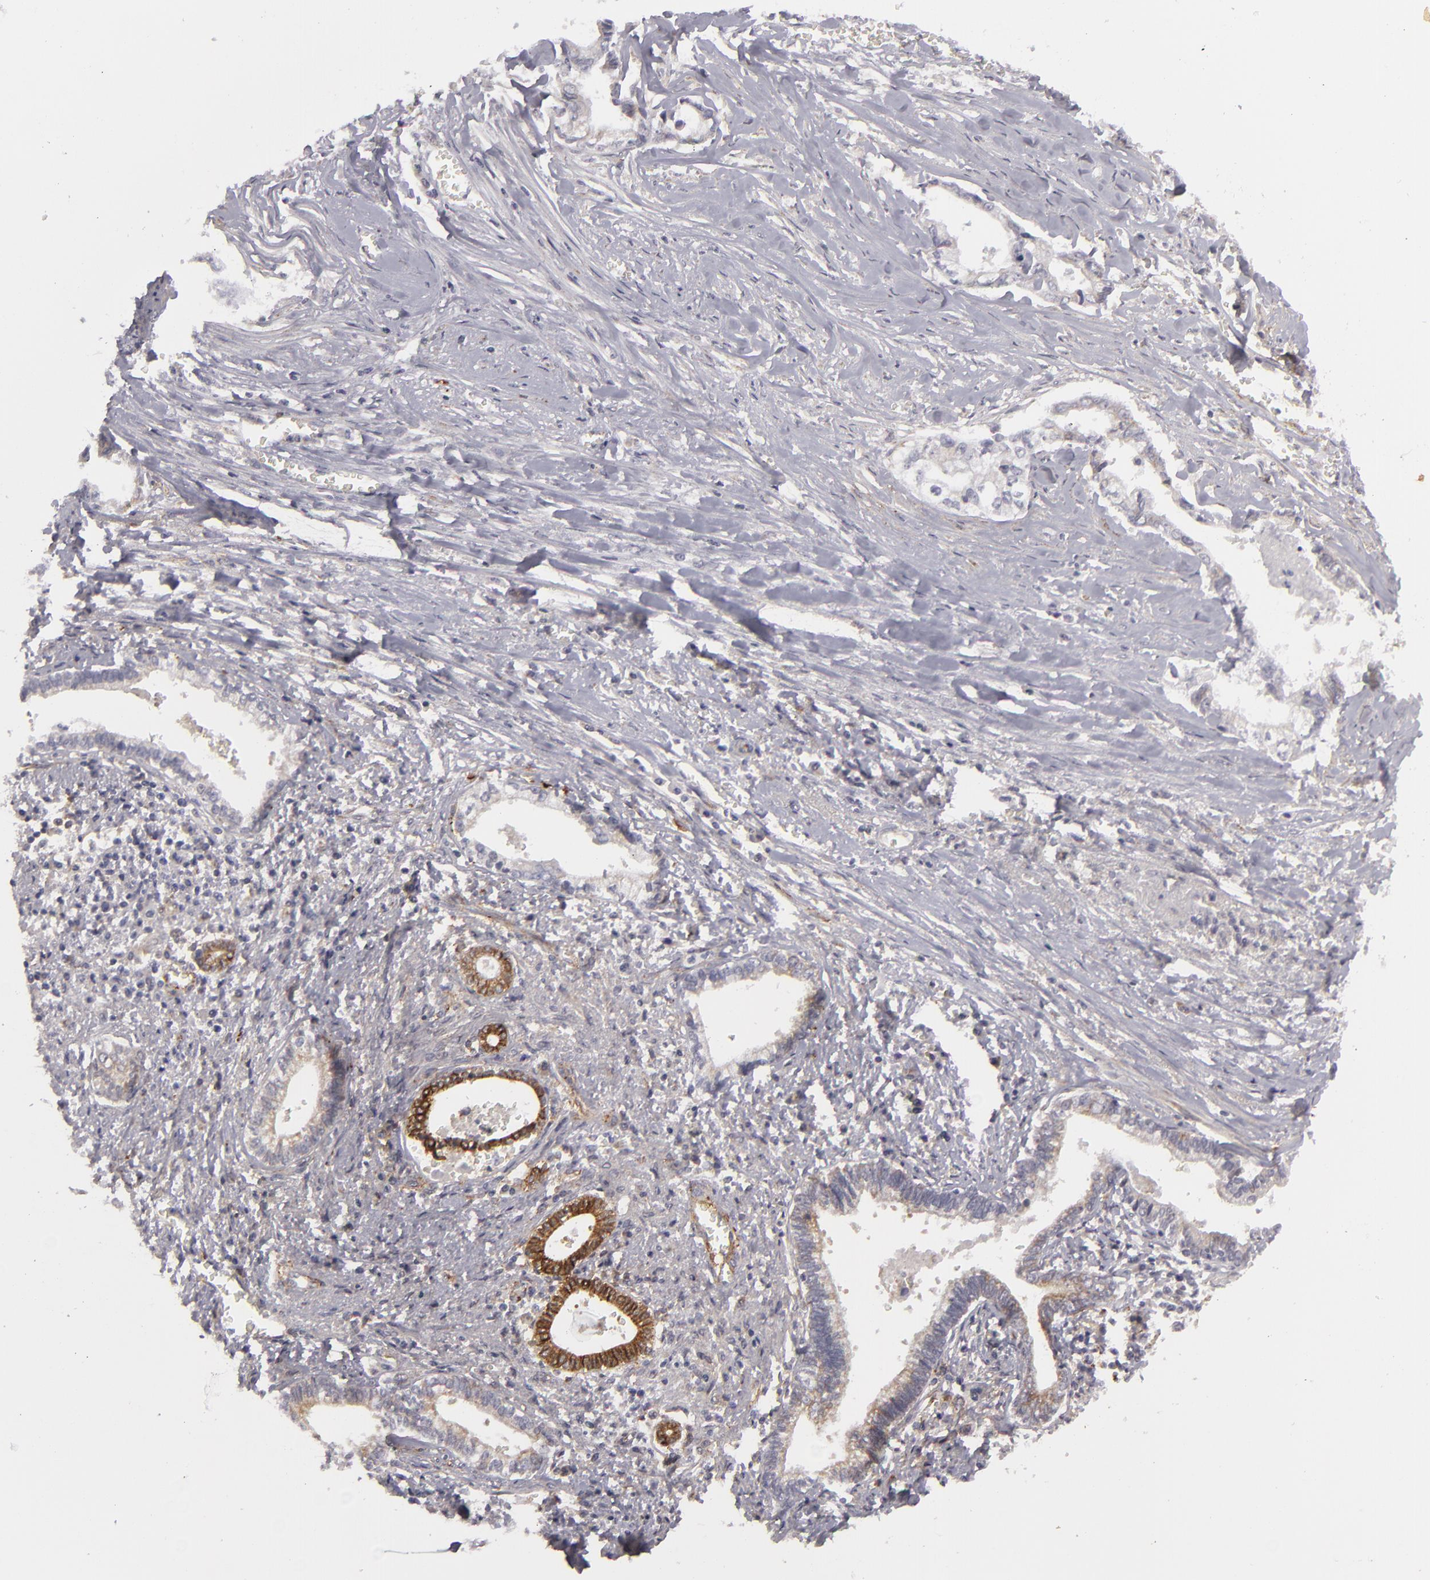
{"staining": {"intensity": "negative", "quantity": "none", "location": "none"}, "tissue": "liver cancer", "cell_type": "Tumor cells", "image_type": "cancer", "snomed": [{"axis": "morphology", "description": "Cholangiocarcinoma"}, {"axis": "topography", "description": "Liver"}], "caption": "Photomicrograph shows no protein positivity in tumor cells of liver cancer (cholangiocarcinoma) tissue.", "gene": "ALCAM", "patient": {"sex": "male", "age": 57}}